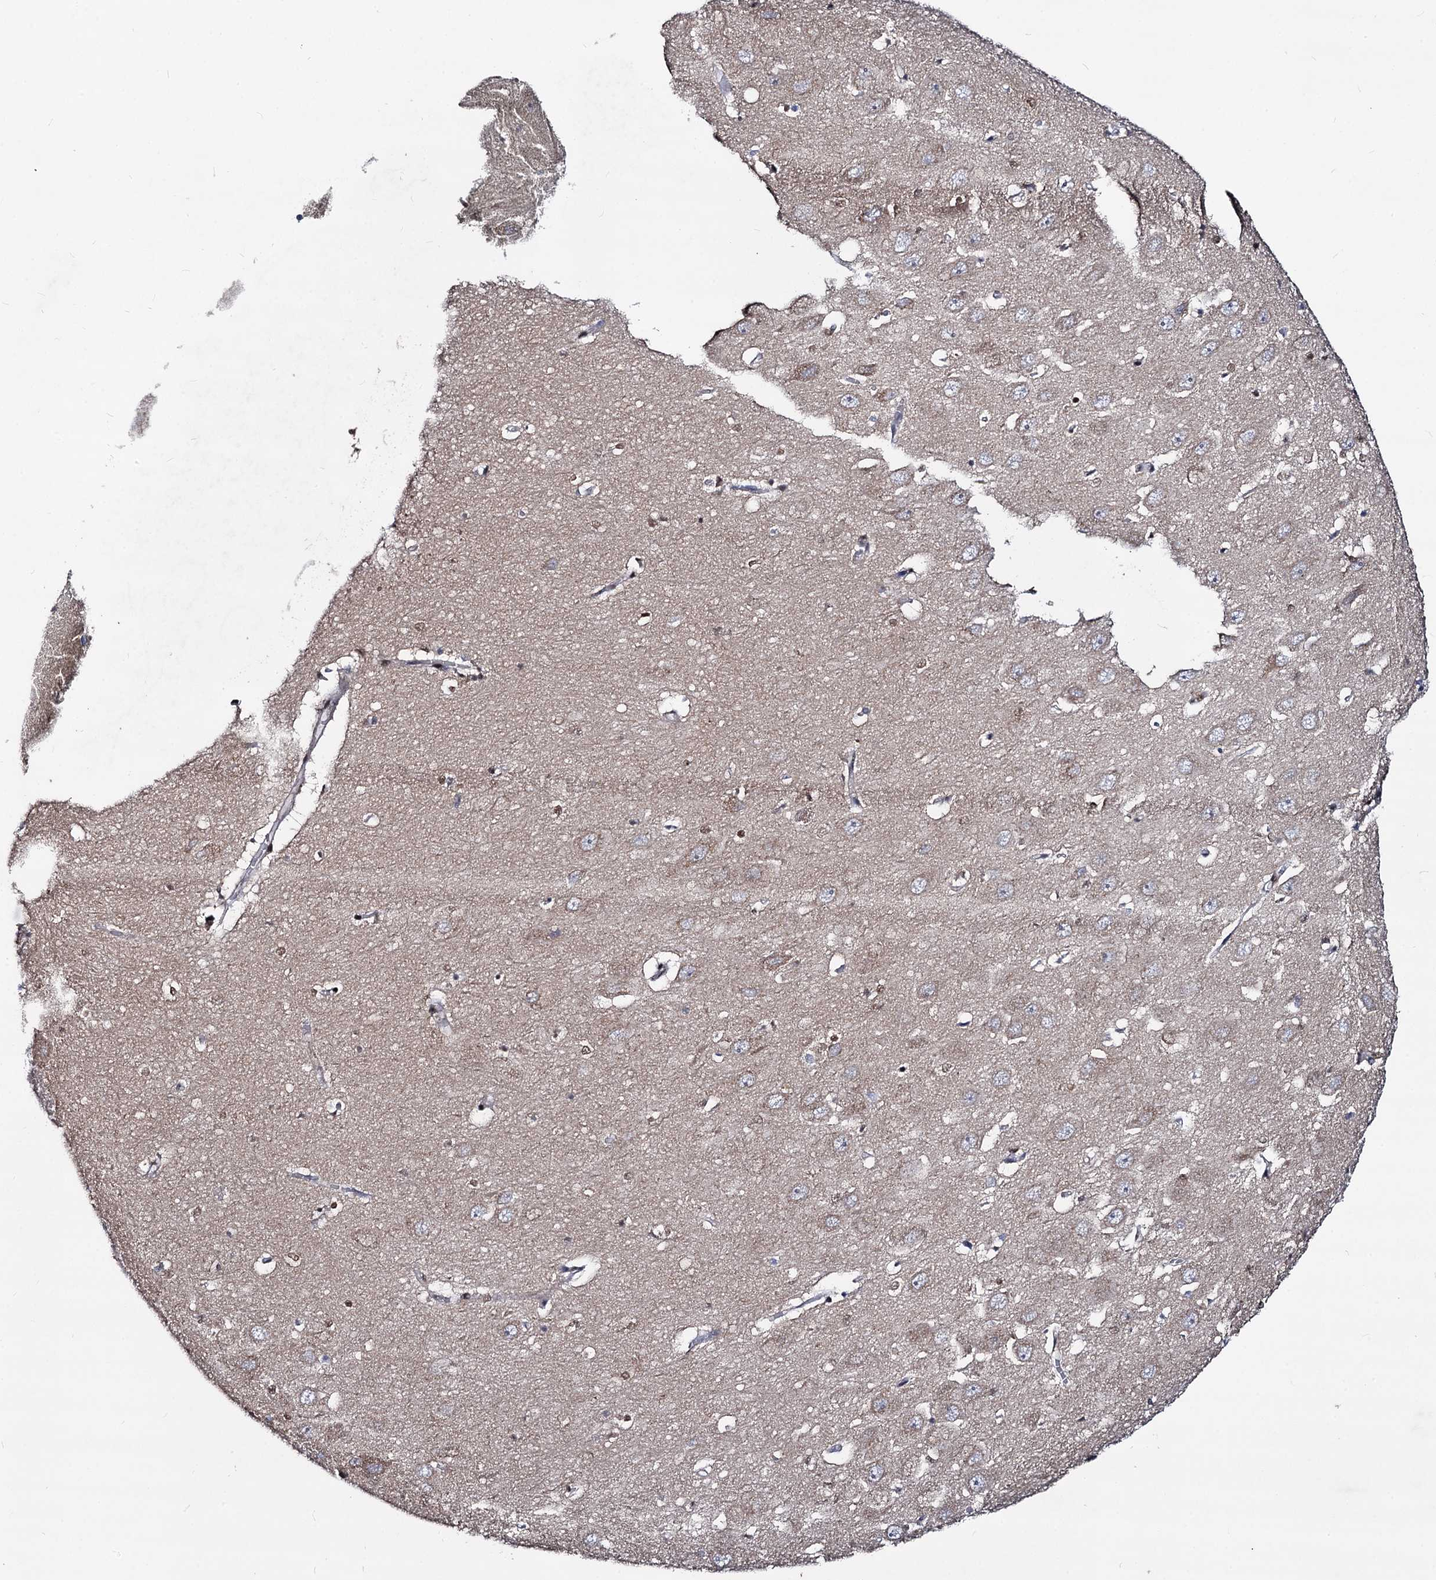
{"staining": {"intensity": "strong", "quantity": "<25%", "location": "nuclear"}, "tissue": "hippocampus", "cell_type": "Glial cells", "image_type": "normal", "snomed": [{"axis": "morphology", "description": "Normal tissue, NOS"}, {"axis": "topography", "description": "Hippocampus"}], "caption": "The histopathology image reveals a brown stain indicating the presence of a protein in the nuclear of glial cells in hippocampus.", "gene": "GALNT11", "patient": {"sex": "female", "age": 64}}